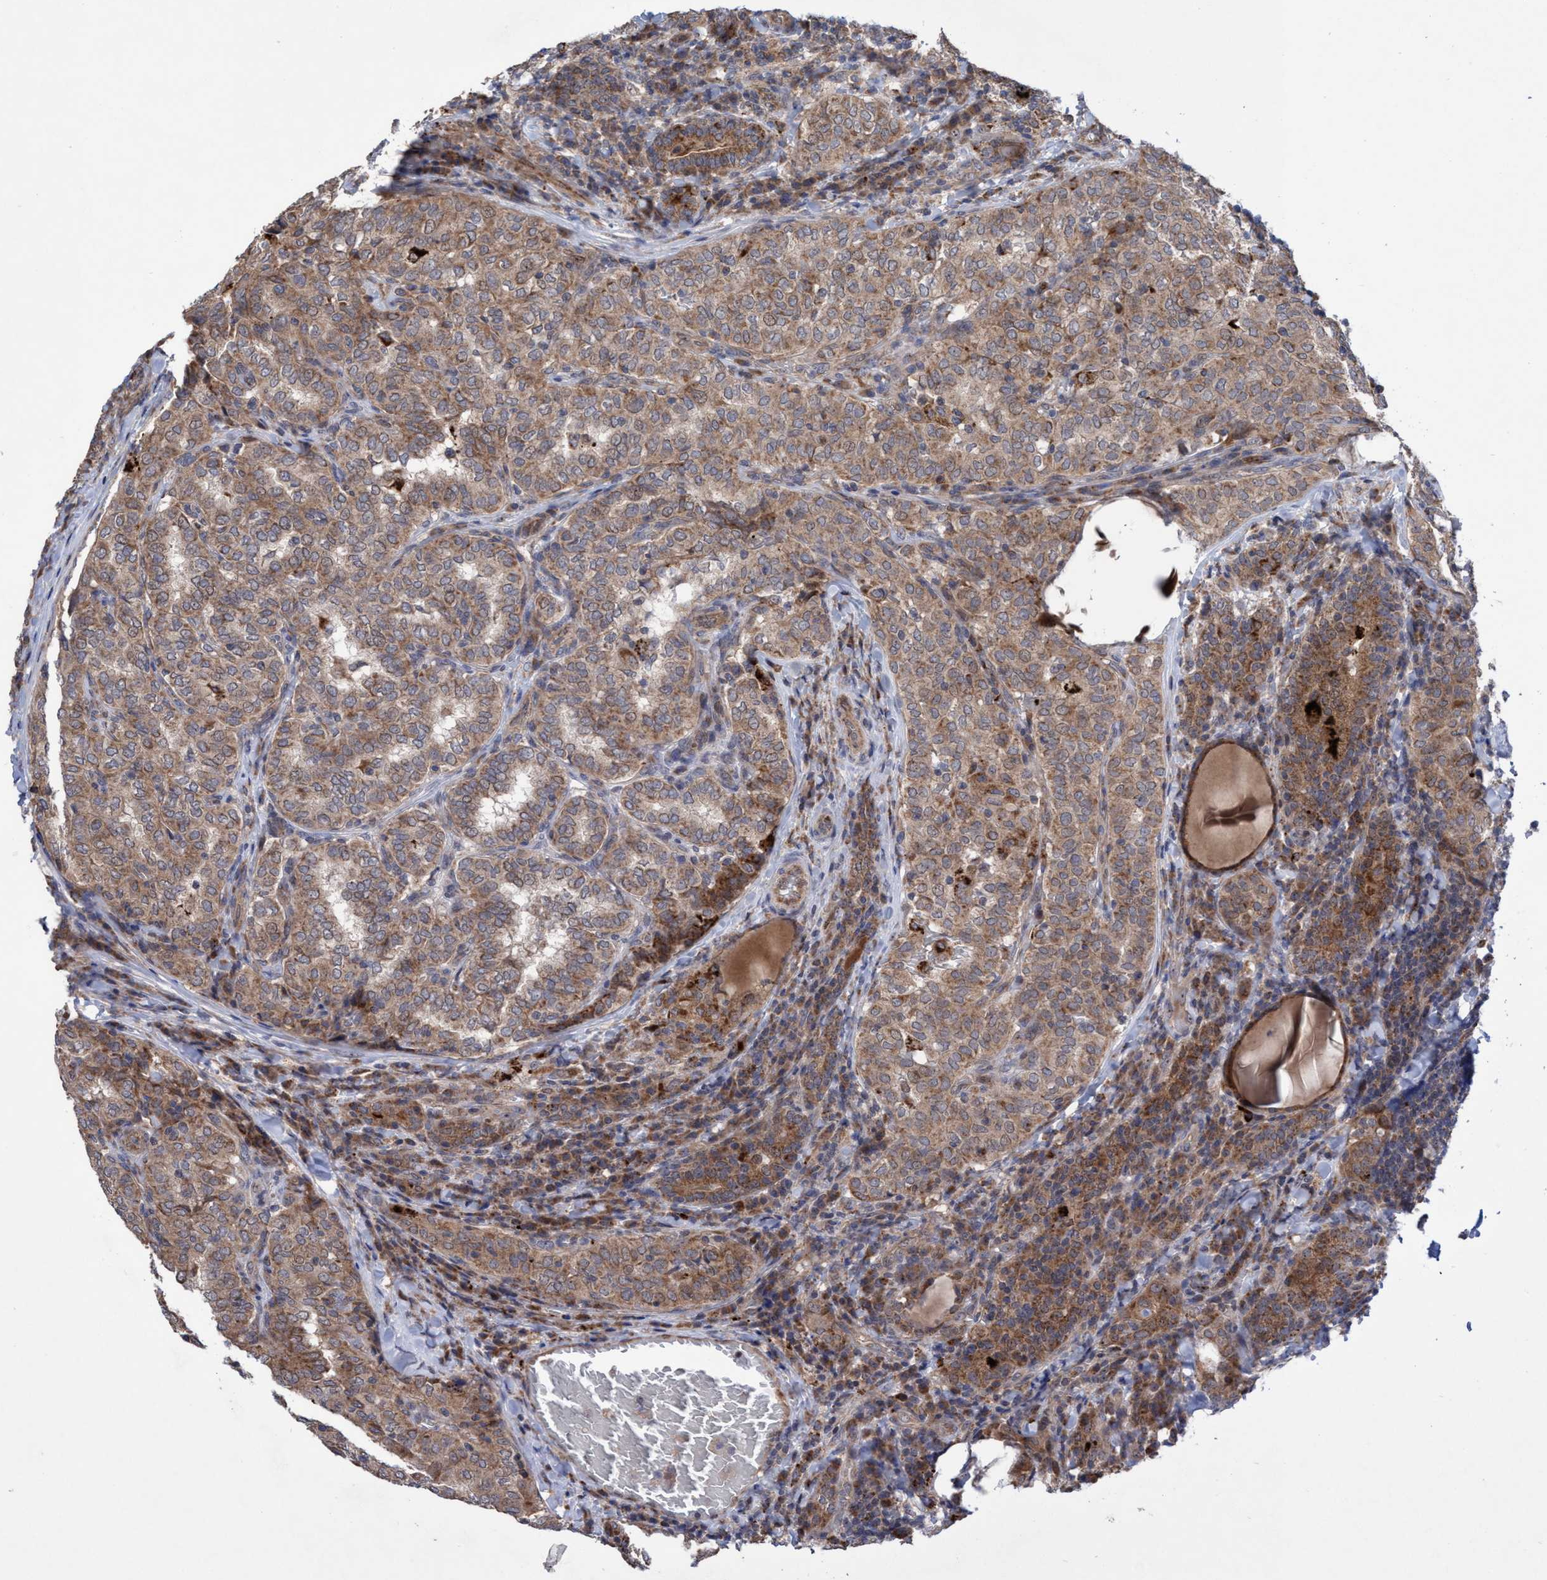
{"staining": {"intensity": "moderate", "quantity": ">75%", "location": "cytoplasmic/membranous"}, "tissue": "thyroid cancer", "cell_type": "Tumor cells", "image_type": "cancer", "snomed": [{"axis": "morphology", "description": "Papillary adenocarcinoma, NOS"}, {"axis": "topography", "description": "Thyroid gland"}], "caption": "Protein staining of thyroid papillary adenocarcinoma tissue shows moderate cytoplasmic/membranous expression in about >75% of tumor cells. (brown staining indicates protein expression, while blue staining denotes nuclei).", "gene": "P2RY14", "patient": {"sex": "female", "age": 30}}